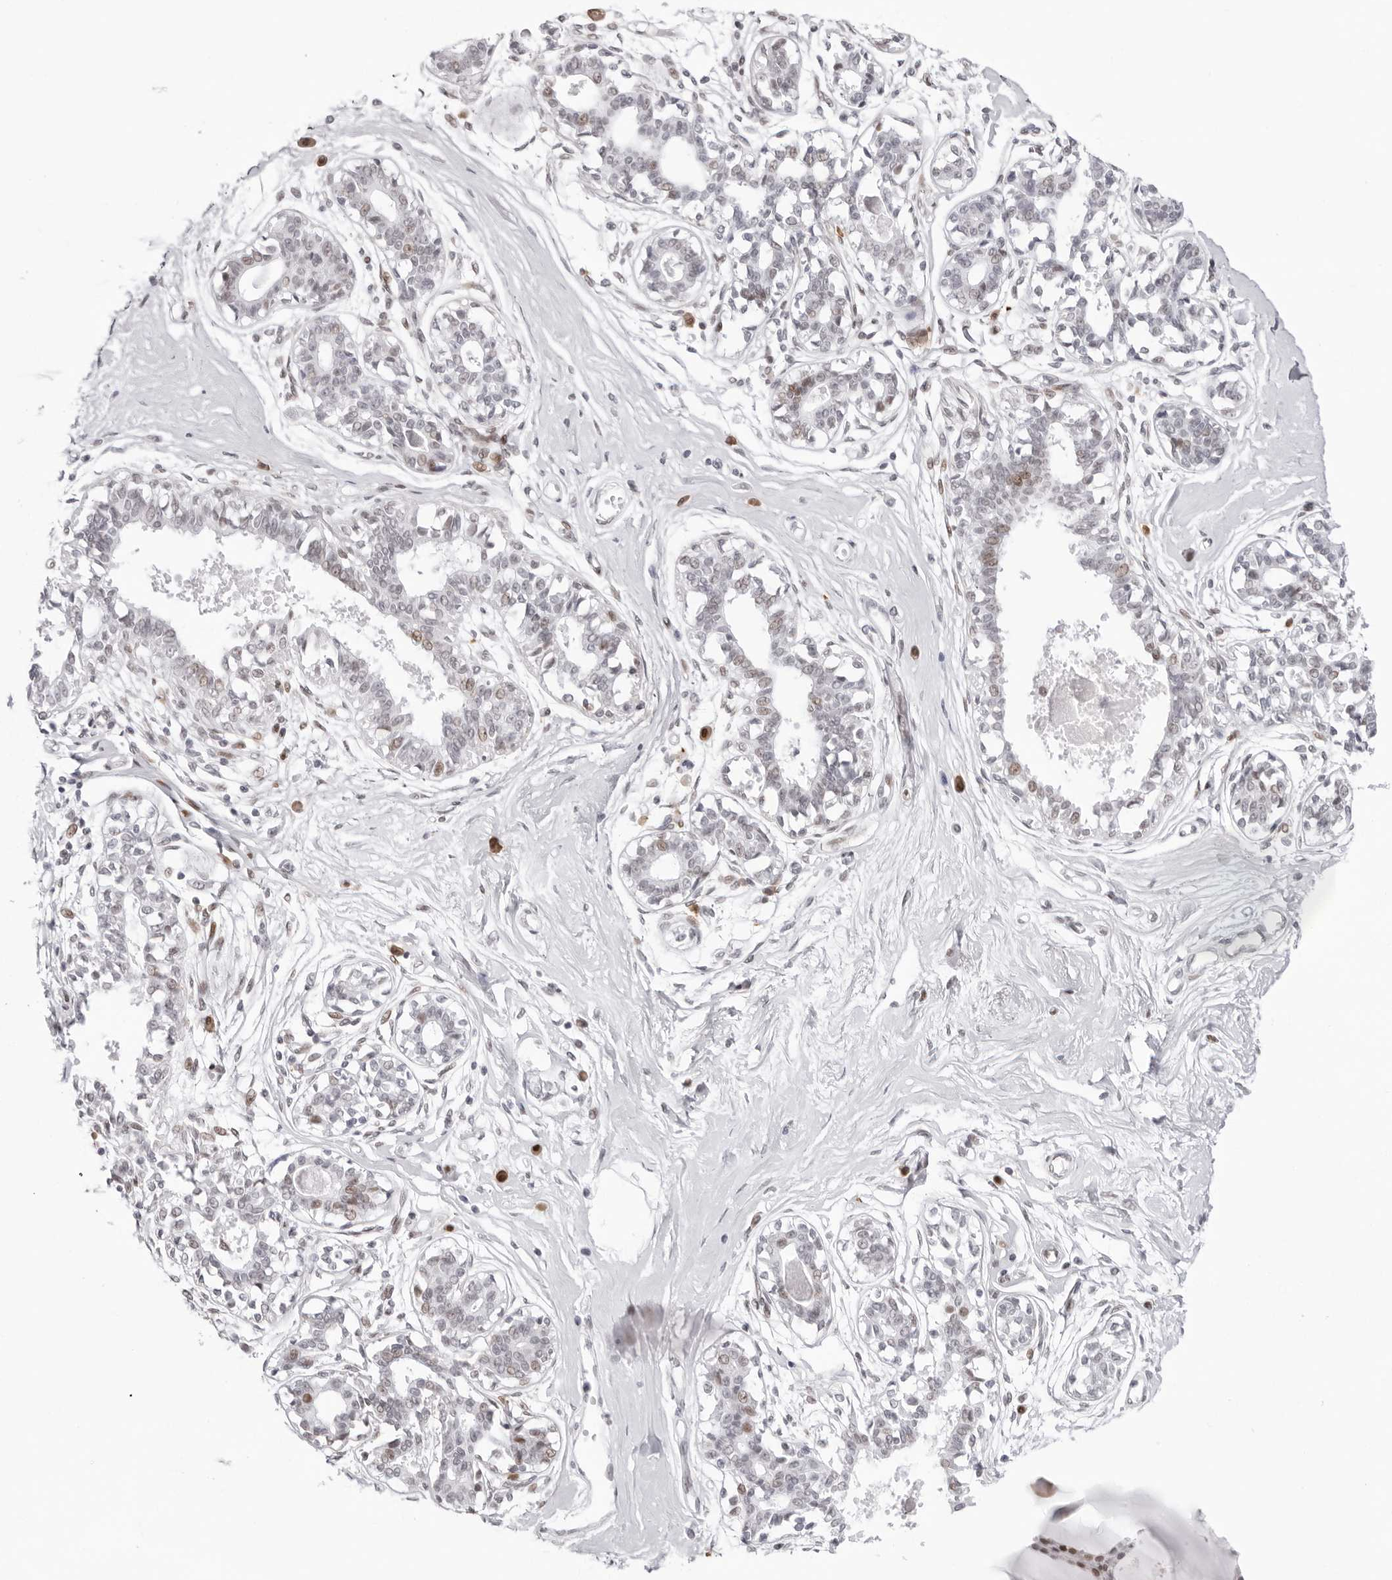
{"staining": {"intensity": "negative", "quantity": "none", "location": "none"}, "tissue": "breast", "cell_type": "Adipocytes", "image_type": "normal", "snomed": [{"axis": "morphology", "description": "Normal tissue, NOS"}, {"axis": "topography", "description": "Breast"}], "caption": "Adipocytes show no significant positivity in unremarkable breast. Brightfield microscopy of immunohistochemistry (IHC) stained with DAB (brown) and hematoxylin (blue), captured at high magnification.", "gene": "NTPCR", "patient": {"sex": "female", "age": 45}}